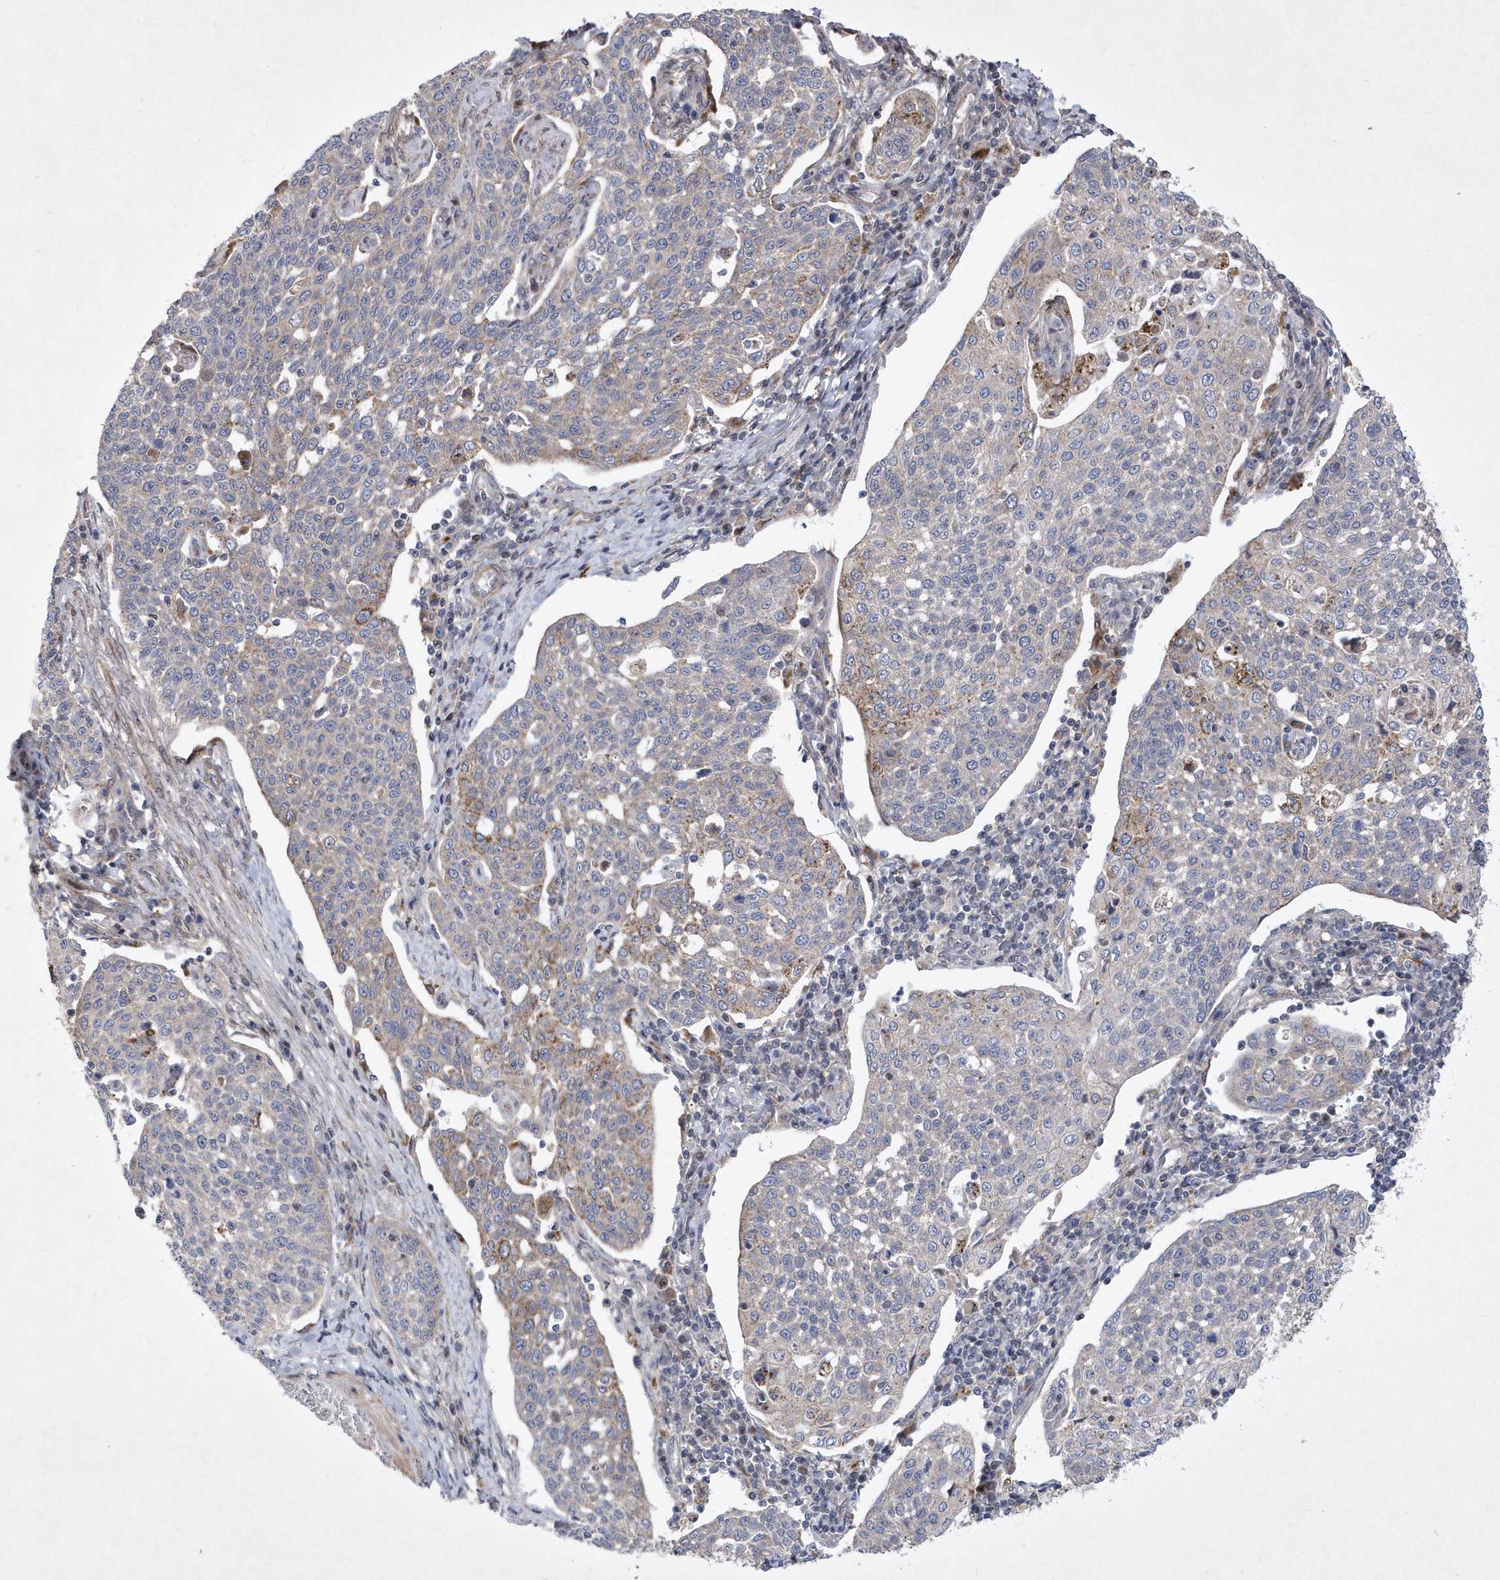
{"staining": {"intensity": "moderate", "quantity": "<25%", "location": "cytoplasmic/membranous"}, "tissue": "cervical cancer", "cell_type": "Tumor cells", "image_type": "cancer", "snomed": [{"axis": "morphology", "description": "Squamous cell carcinoma, NOS"}, {"axis": "topography", "description": "Cervix"}], "caption": "Protein analysis of squamous cell carcinoma (cervical) tissue demonstrates moderate cytoplasmic/membranous positivity in about <25% of tumor cells. Nuclei are stained in blue.", "gene": "LONRF2", "patient": {"sex": "female", "age": 34}}